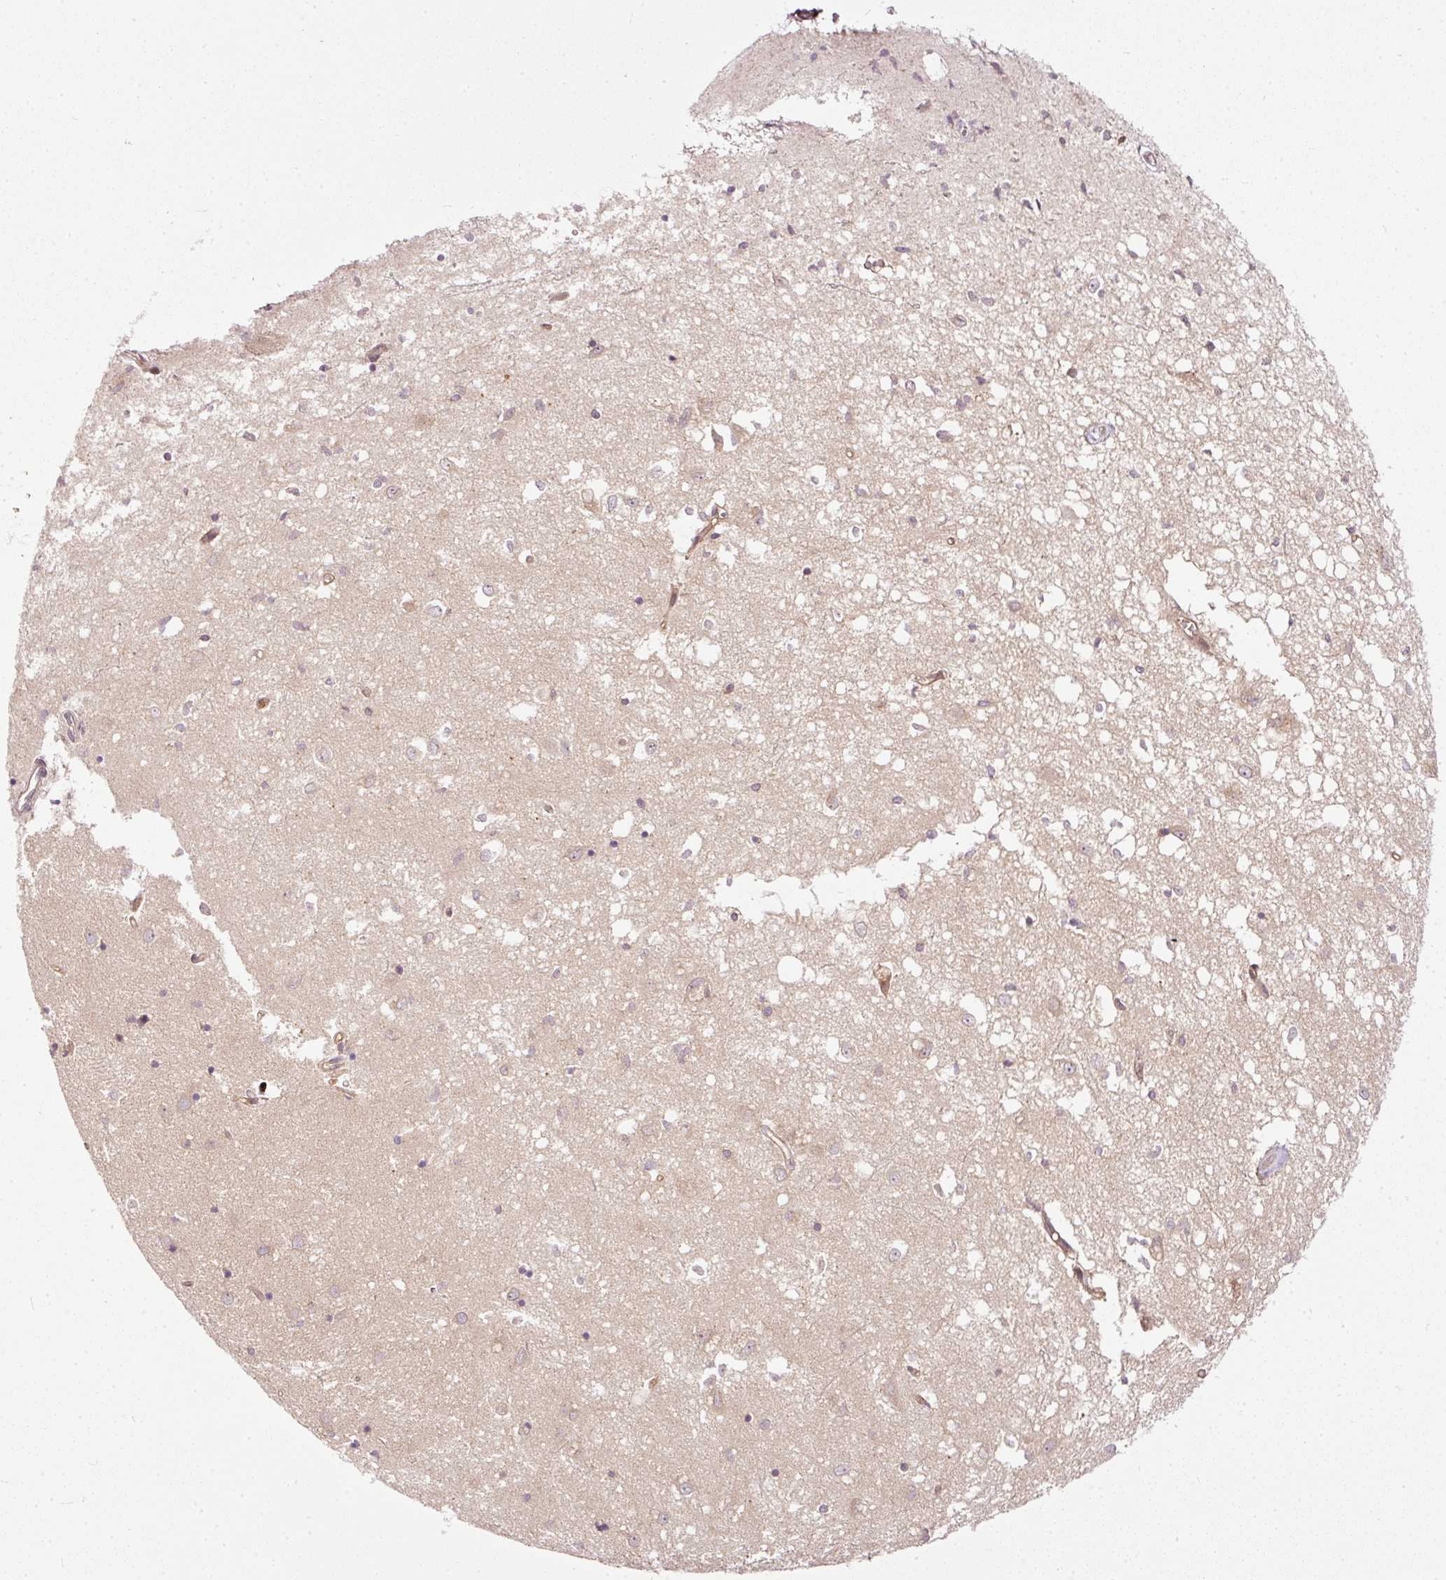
{"staining": {"intensity": "moderate", "quantity": "<25%", "location": "cytoplasmic/membranous"}, "tissue": "caudate", "cell_type": "Glial cells", "image_type": "normal", "snomed": [{"axis": "morphology", "description": "Normal tissue, NOS"}, {"axis": "topography", "description": "Lateral ventricle wall"}], "caption": "Caudate stained with DAB immunohistochemistry shows low levels of moderate cytoplasmic/membranous positivity in approximately <25% of glial cells.", "gene": "MIF4GD", "patient": {"sex": "male", "age": 70}}